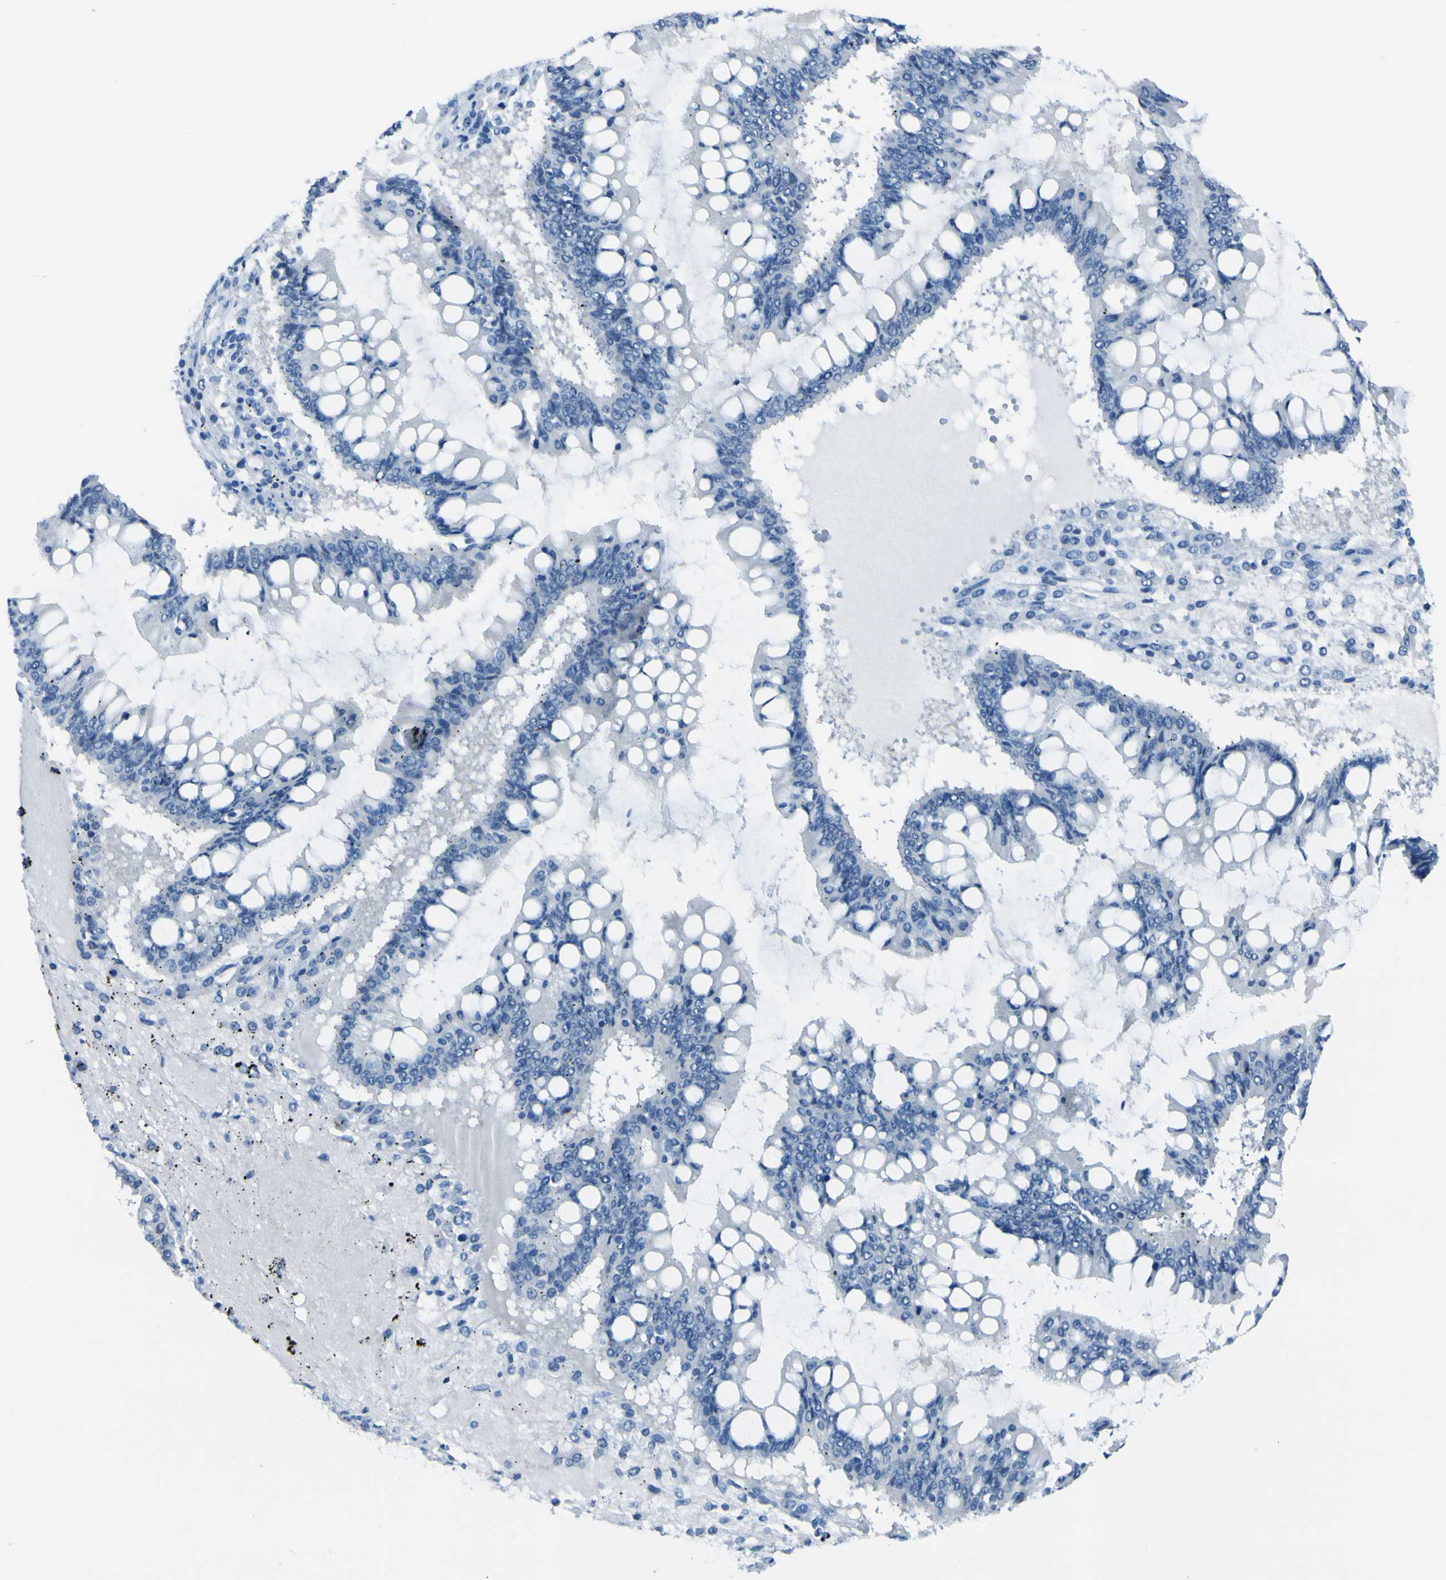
{"staining": {"intensity": "negative", "quantity": "none", "location": "none"}, "tissue": "ovarian cancer", "cell_type": "Tumor cells", "image_type": "cancer", "snomed": [{"axis": "morphology", "description": "Cystadenocarcinoma, mucinous, NOS"}, {"axis": "topography", "description": "Ovary"}], "caption": "Tumor cells show no significant protein positivity in ovarian mucinous cystadenocarcinoma. (DAB immunohistochemistry (IHC) visualized using brightfield microscopy, high magnification).", "gene": "PHKG1", "patient": {"sex": "female", "age": 73}}